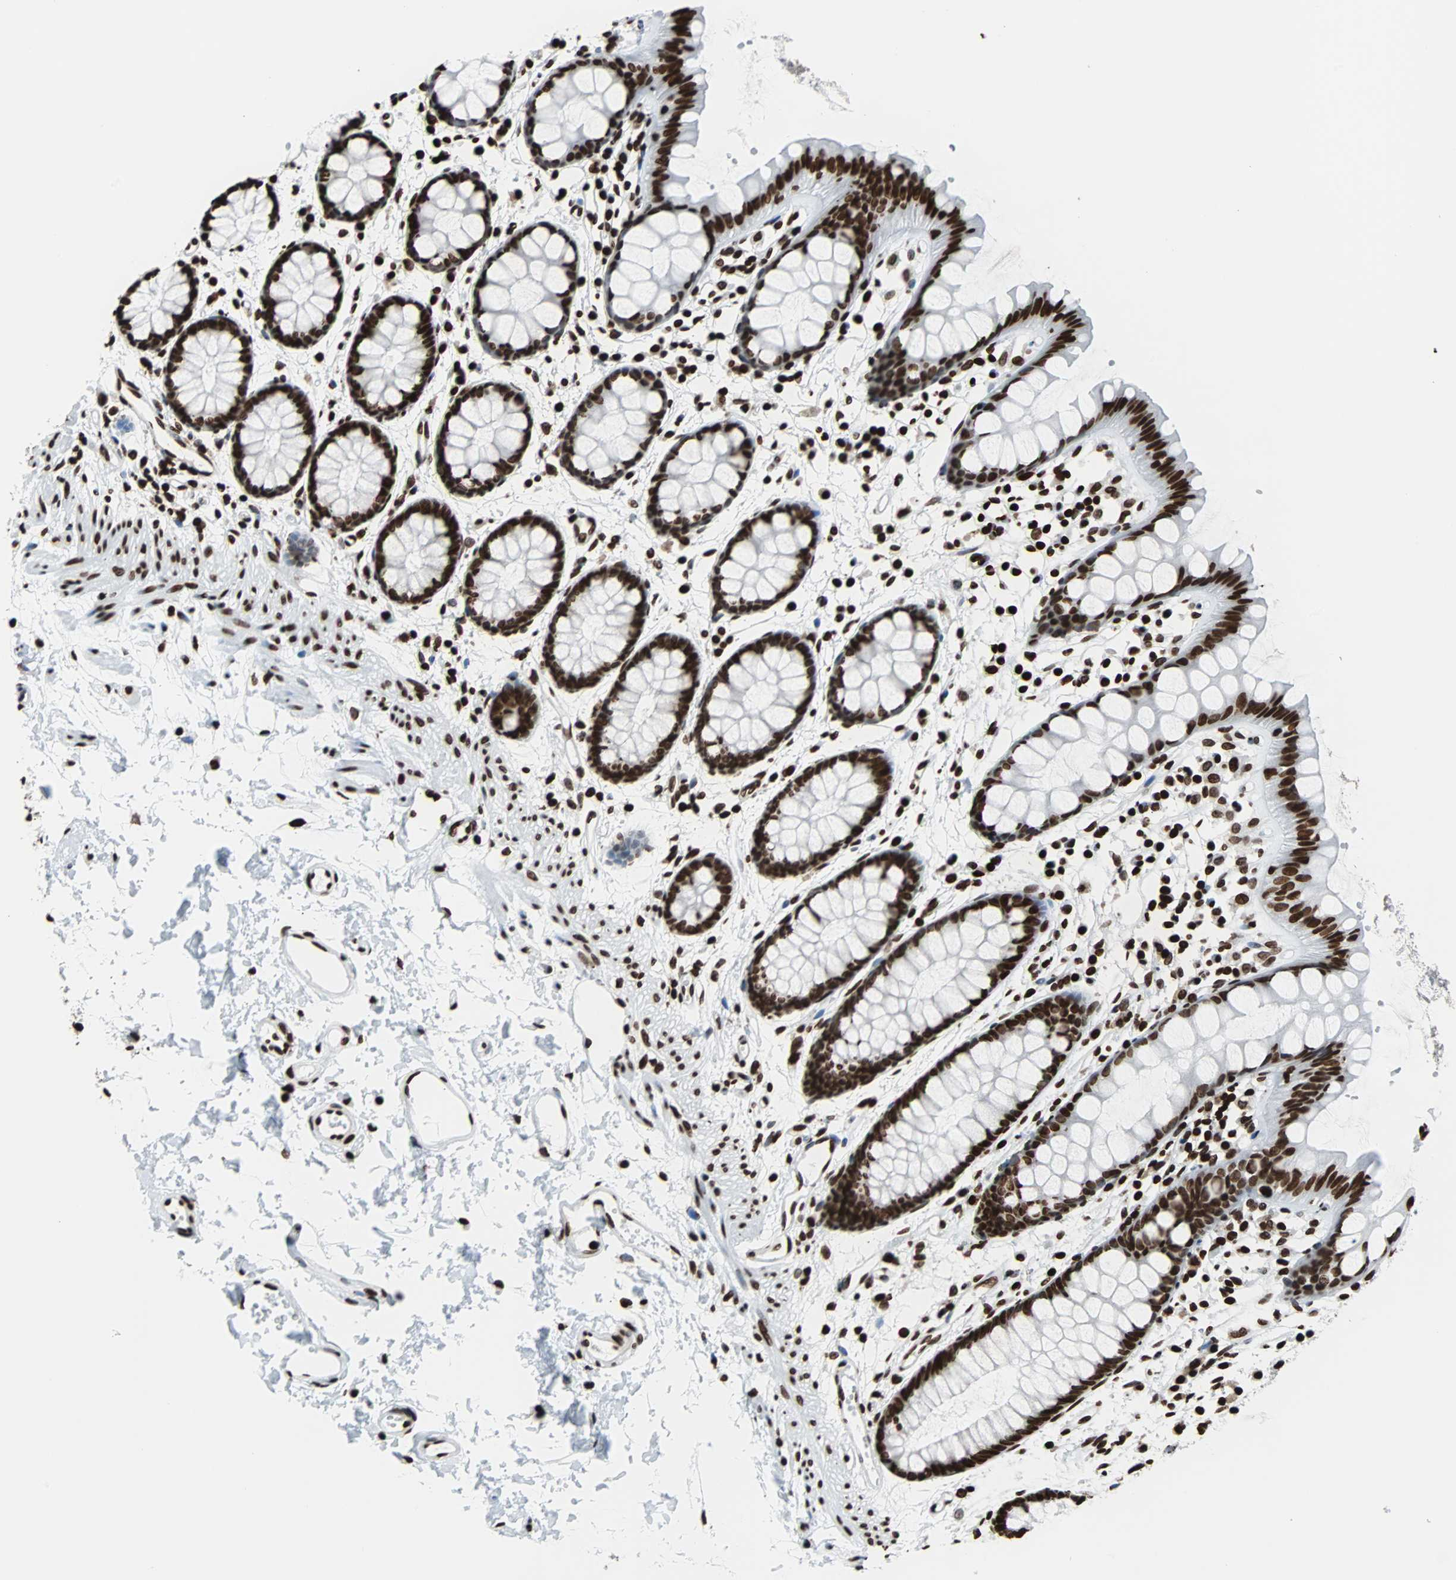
{"staining": {"intensity": "strong", "quantity": ">75%", "location": "nuclear"}, "tissue": "rectum", "cell_type": "Glandular cells", "image_type": "normal", "snomed": [{"axis": "morphology", "description": "Normal tissue, NOS"}, {"axis": "topography", "description": "Rectum"}], "caption": "The photomicrograph demonstrates immunohistochemical staining of benign rectum. There is strong nuclear positivity is appreciated in approximately >75% of glandular cells.", "gene": "H2BC18", "patient": {"sex": "female", "age": 66}}